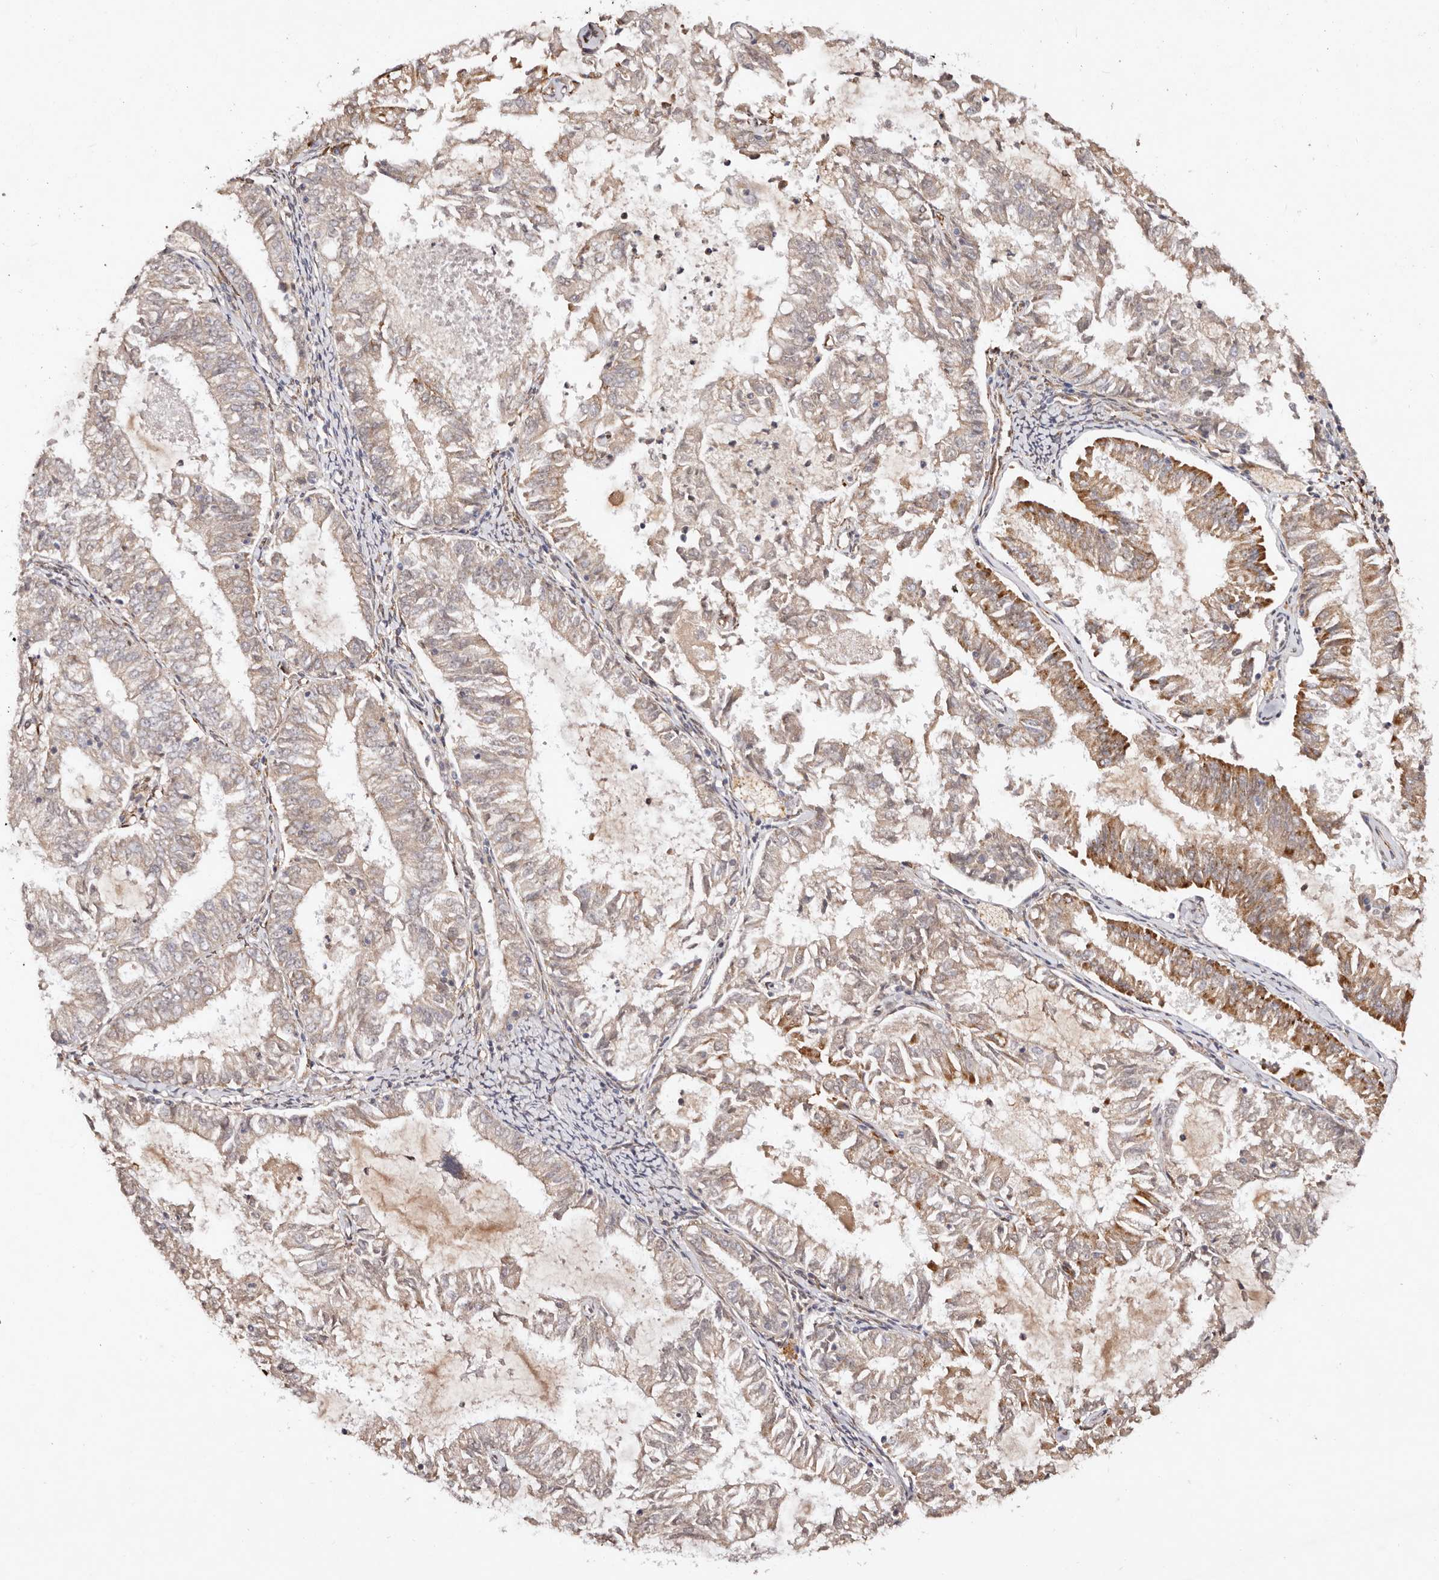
{"staining": {"intensity": "moderate", "quantity": "<25%", "location": "cytoplasmic/membranous"}, "tissue": "endometrial cancer", "cell_type": "Tumor cells", "image_type": "cancer", "snomed": [{"axis": "morphology", "description": "Adenocarcinoma, NOS"}, {"axis": "topography", "description": "Endometrium"}], "caption": "This is a photomicrograph of IHC staining of endometrial cancer, which shows moderate positivity in the cytoplasmic/membranous of tumor cells.", "gene": "SERPINH1", "patient": {"sex": "female", "age": 57}}